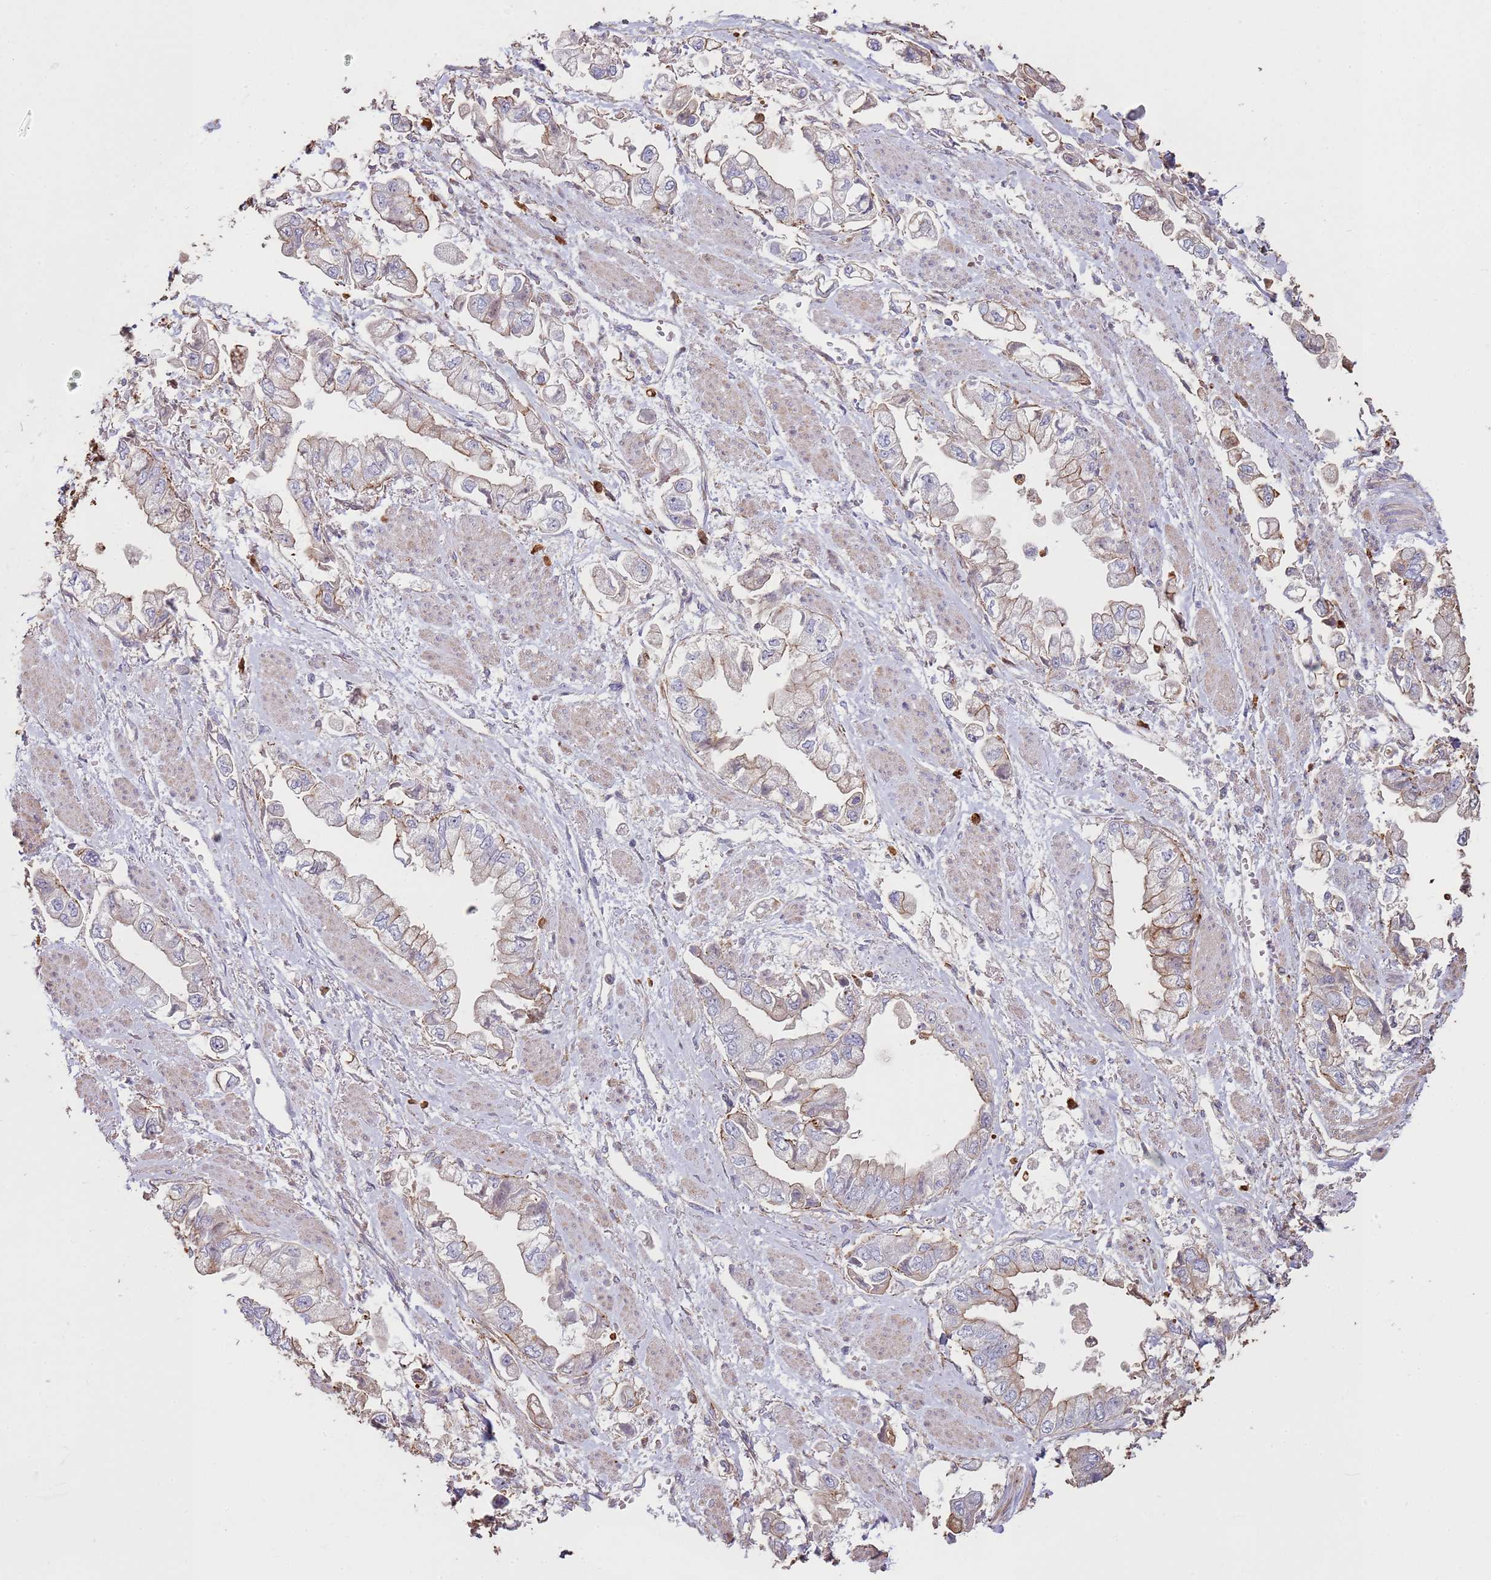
{"staining": {"intensity": "weak", "quantity": "25%-75%", "location": "cytoplasmic/membranous"}, "tissue": "stomach cancer", "cell_type": "Tumor cells", "image_type": "cancer", "snomed": [{"axis": "morphology", "description": "Adenocarcinoma, NOS"}, {"axis": "topography", "description": "Stomach"}], "caption": "A brown stain shows weak cytoplasmic/membranous positivity of a protein in stomach adenocarcinoma tumor cells. (DAB (3,3'-diaminobenzidine) IHC, brown staining for protein, blue staining for nuclei).", "gene": "NDUFAF4", "patient": {"sex": "male", "age": 62}}